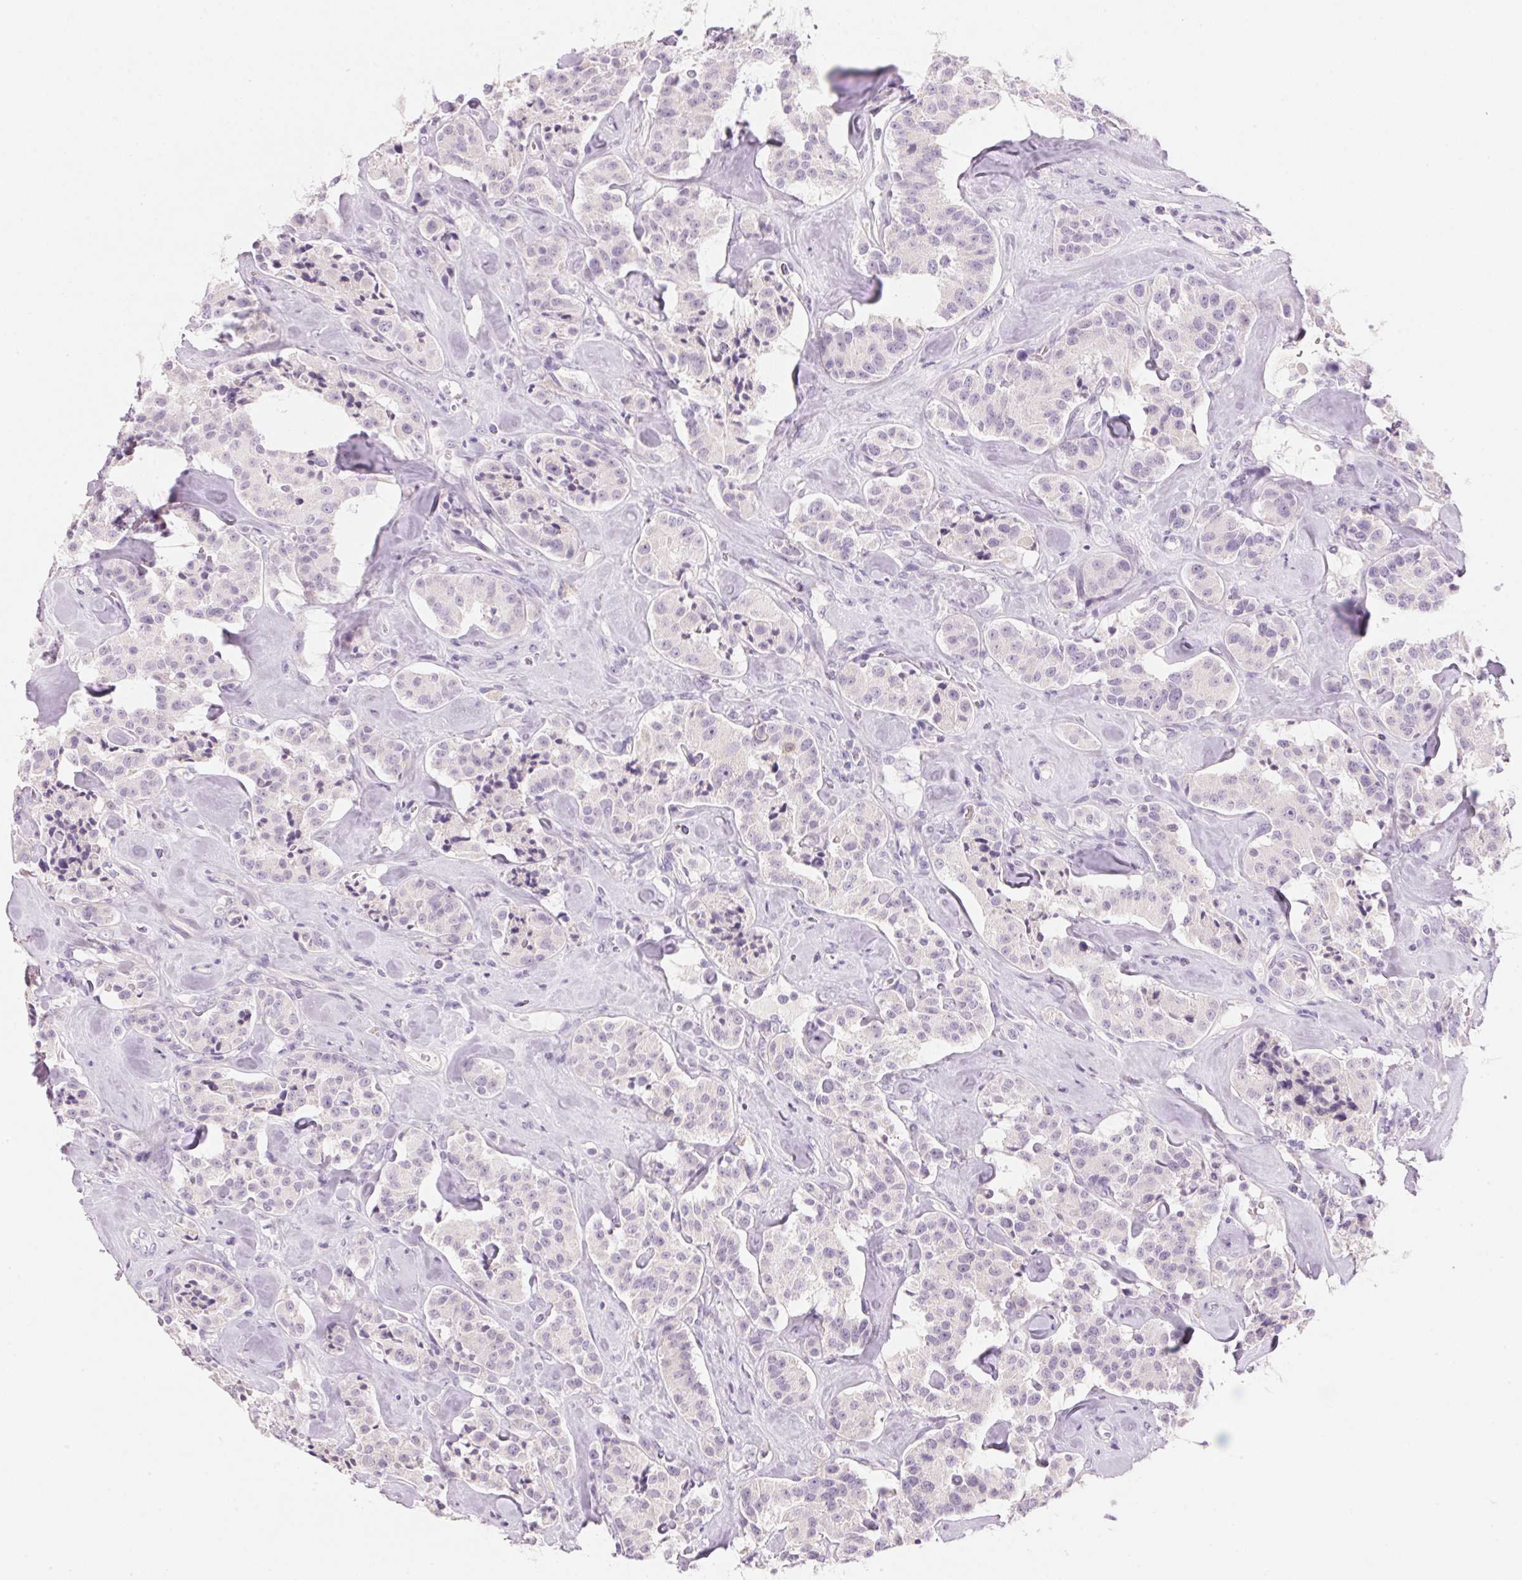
{"staining": {"intensity": "negative", "quantity": "none", "location": "none"}, "tissue": "carcinoid", "cell_type": "Tumor cells", "image_type": "cancer", "snomed": [{"axis": "morphology", "description": "Carcinoid, malignant, NOS"}, {"axis": "topography", "description": "Pancreas"}], "caption": "Immunohistochemistry histopathology image of human carcinoid stained for a protein (brown), which demonstrates no staining in tumor cells.", "gene": "CYP11B1", "patient": {"sex": "male", "age": 41}}